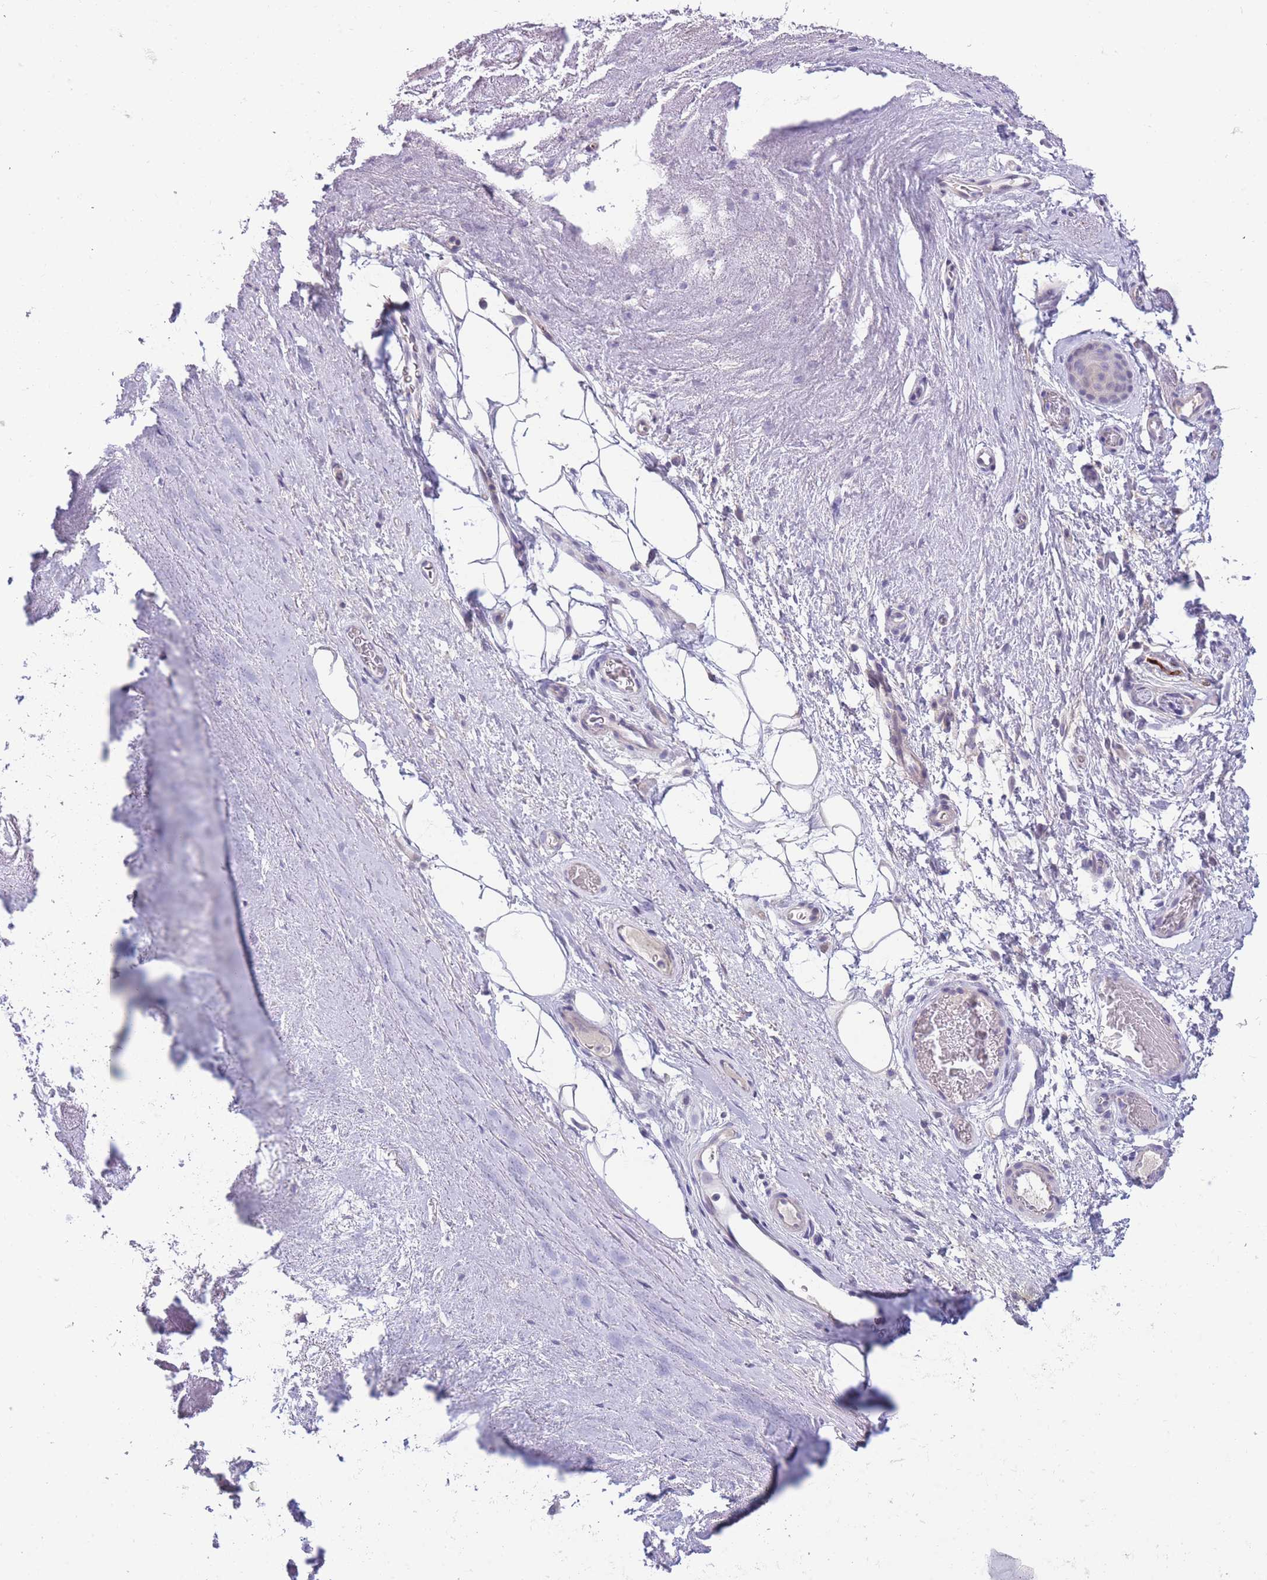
{"staining": {"intensity": "negative", "quantity": "none", "location": "none"}, "tissue": "adipose tissue", "cell_type": "Adipocytes", "image_type": "normal", "snomed": [{"axis": "morphology", "description": "Normal tissue, NOS"}, {"axis": "topography", "description": "Cartilage tissue"}], "caption": "Immunohistochemistry (IHC) of unremarkable human adipose tissue shows no staining in adipocytes. (Stains: DAB immunohistochemistry with hematoxylin counter stain, Microscopy: brightfield microscopy at high magnification).", "gene": "PRR23A", "patient": {"sex": "male", "age": 81}}